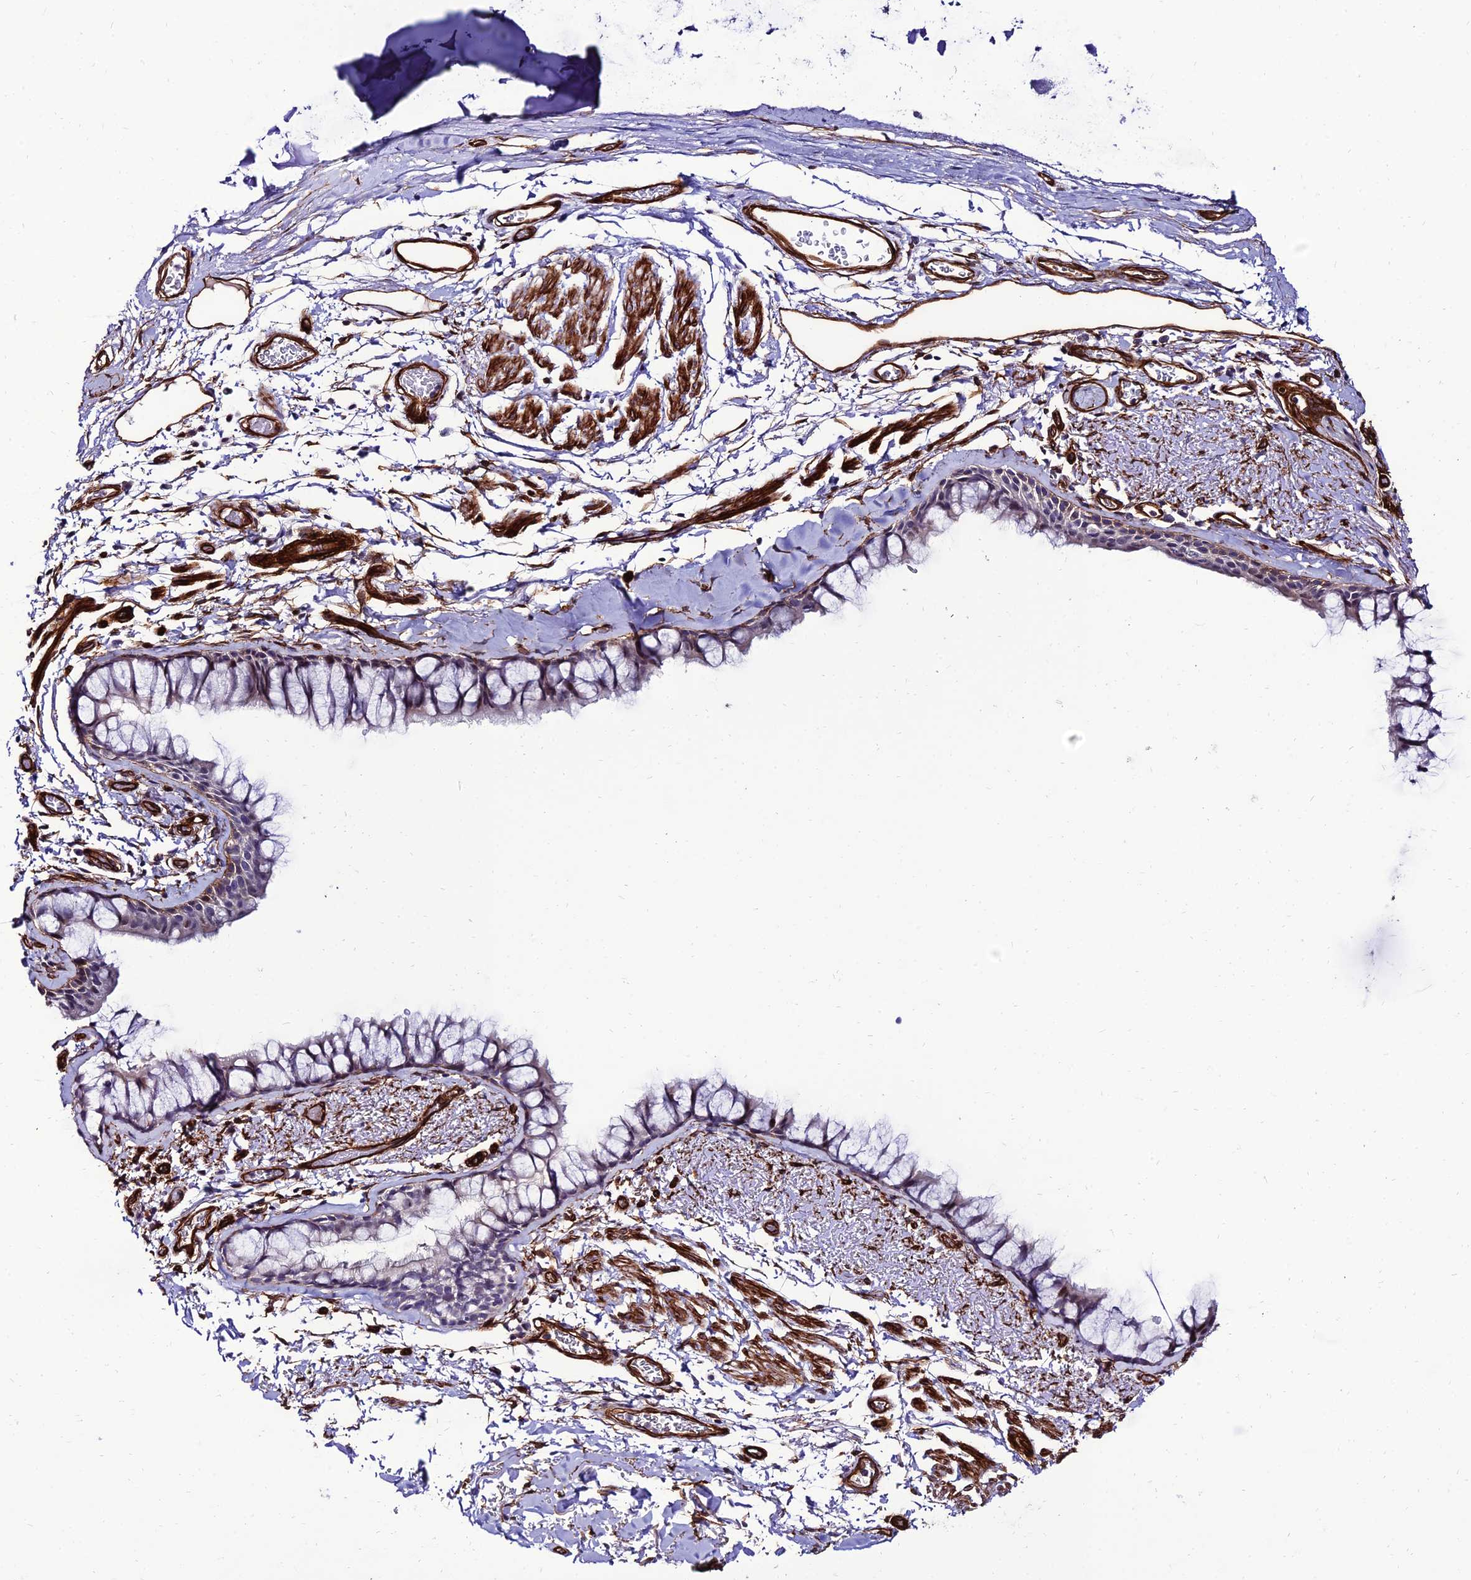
{"staining": {"intensity": "negative", "quantity": "none", "location": "none"}, "tissue": "bronchus", "cell_type": "Respiratory epithelial cells", "image_type": "normal", "snomed": [{"axis": "morphology", "description": "Normal tissue, NOS"}, {"axis": "topography", "description": "Bronchus"}], "caption": "Immunohistochemistry image of benign human bronchus stained for a protein (brown), which displays no positivity in respiratory epithelial cells. (DAB immunohistochemistry with hematoxylin counter stain).", "gene": "ALDH3B2", "patient": {"sex": "male", "age": 65}}